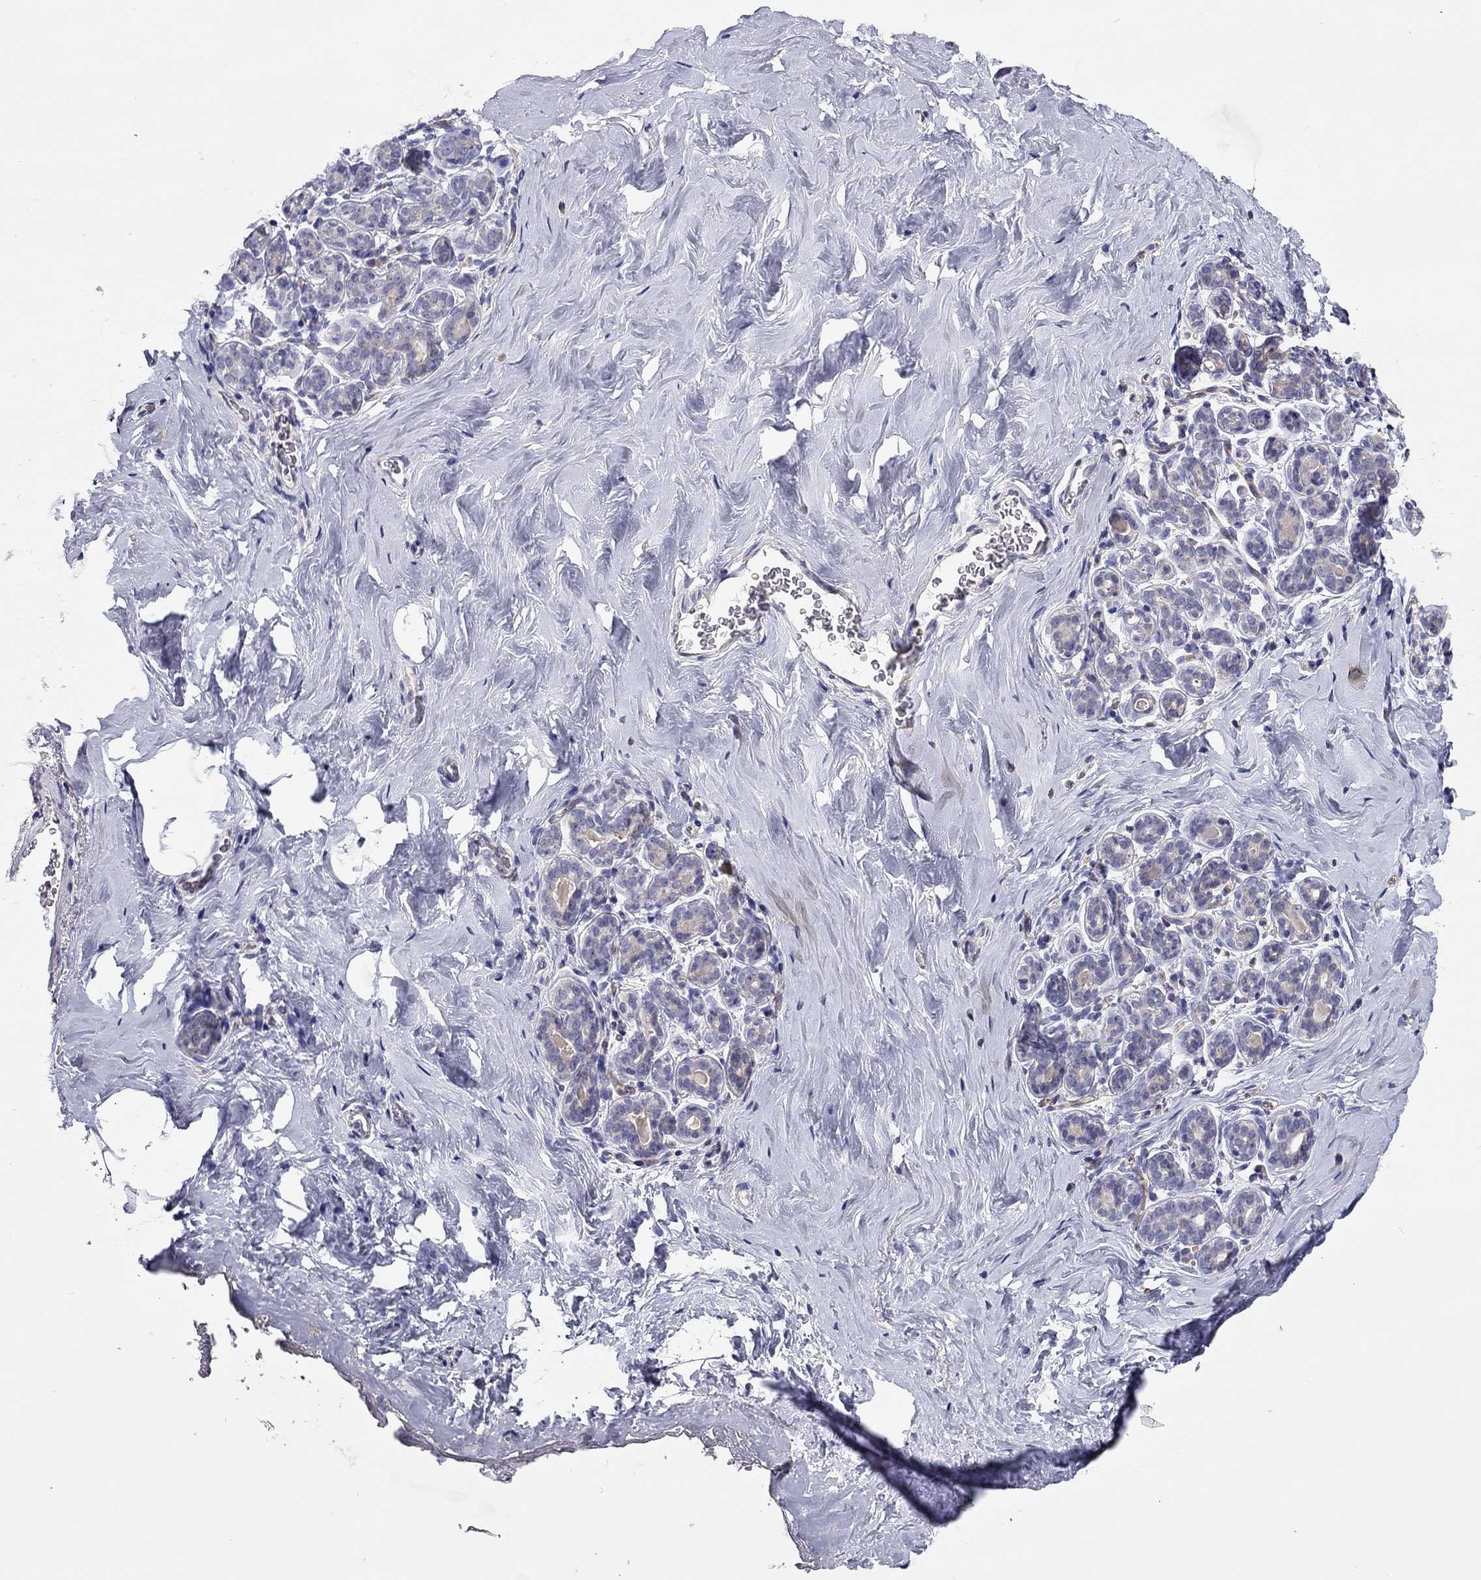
{"staining": {"intensity": "negative", "quantity": "none", "location": "none"}, "tissue": "breast", "cell_type": "Adipocytes", "image_type": "normal", "snomed": [{"axis": "morphology", "description": "Normal tissue, NOS"}, {"axis": "topography", "description": "Skin"}, {"axis": "topography", "description": "Breast"}], "caption": "Immunohistochemistry of unremarkable human breast exhibits no staining in adipocytes.", "gene": "SCARB1", "patient": {"sex": "female", "age": 43}}